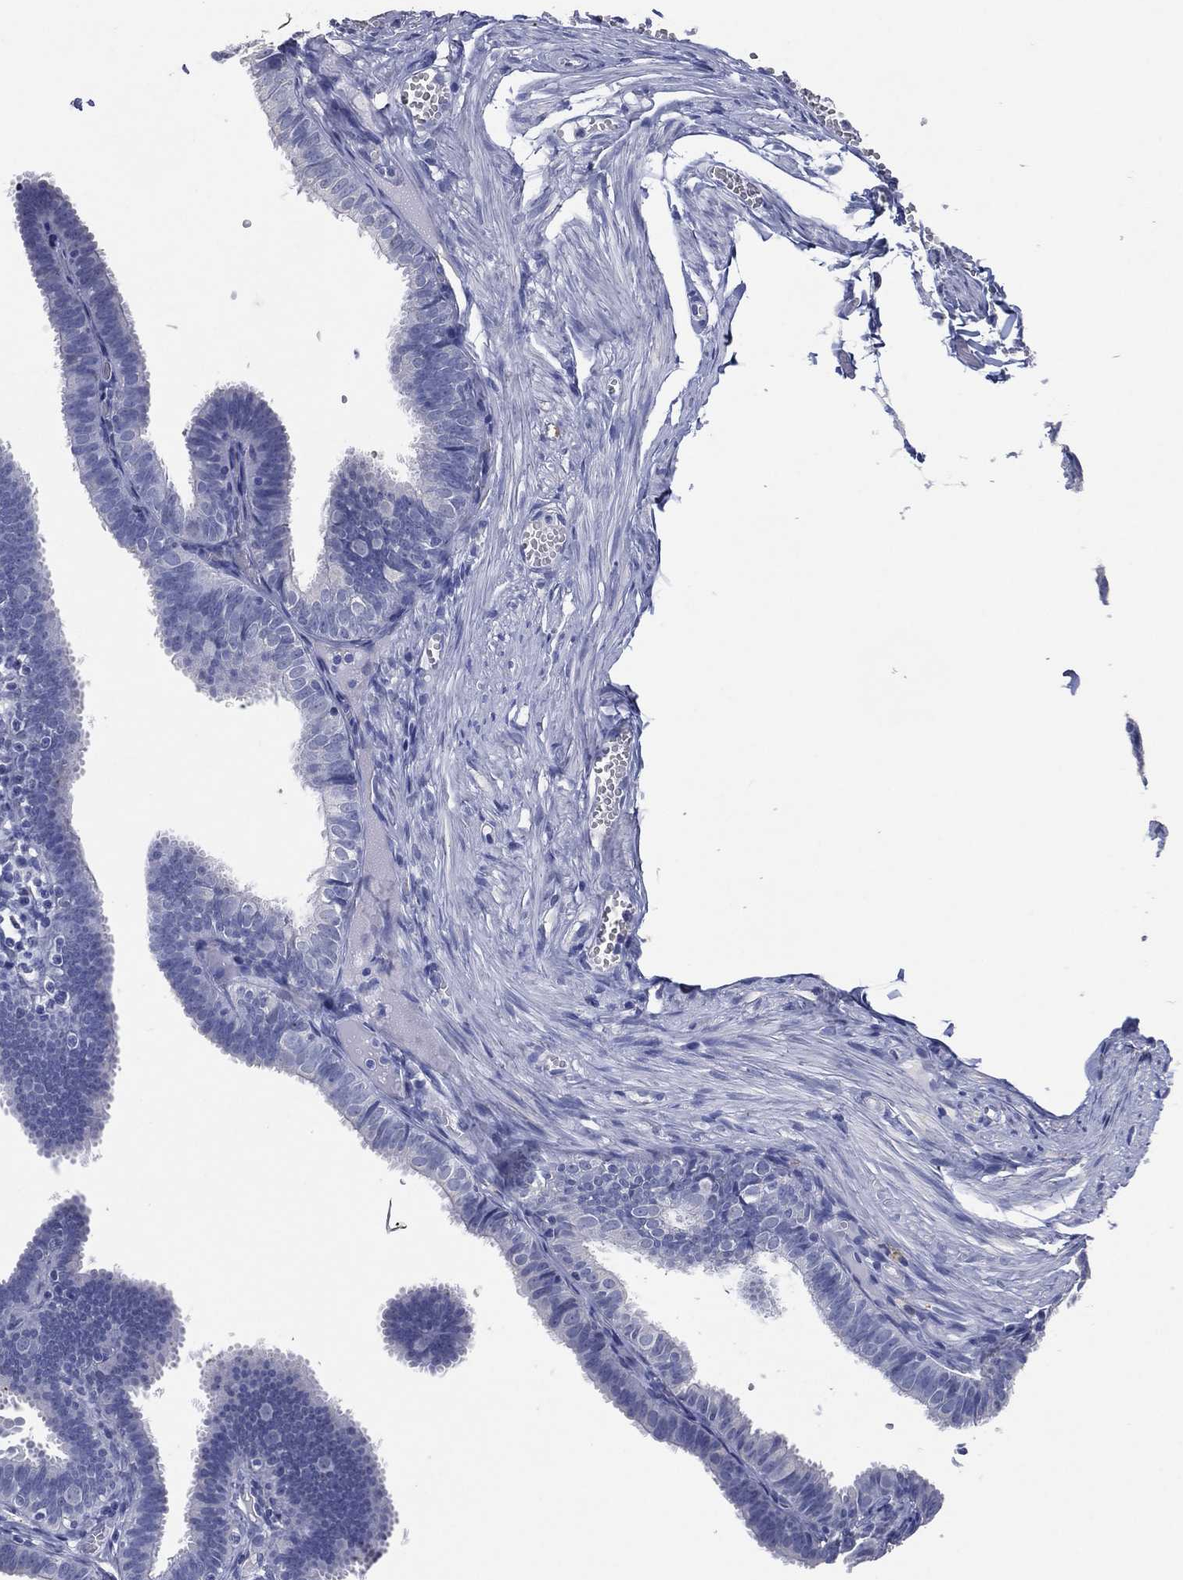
{"staining": {"intensity": "negative", "quantity": "none", "location": "none"}, "tissue": "fallopian tube", "cell_type": "Glandular cells", "image_type": "normal", "snomed": [{"axis": "morphology", "description": "Normal tissue, NOS"}, {"axis": "topography", "description": "Fallopian tube"}], "caption": "Micrograph shows no protein positivity in glandular cells of unremarkable fallopian tube. (Brightfield microscopy of DAB (3,3'-diaminobenzidine) immunohistochemistry at high magnification).", "gene": "FSCN2", "patient": {"sex": "female", "age": 25}}